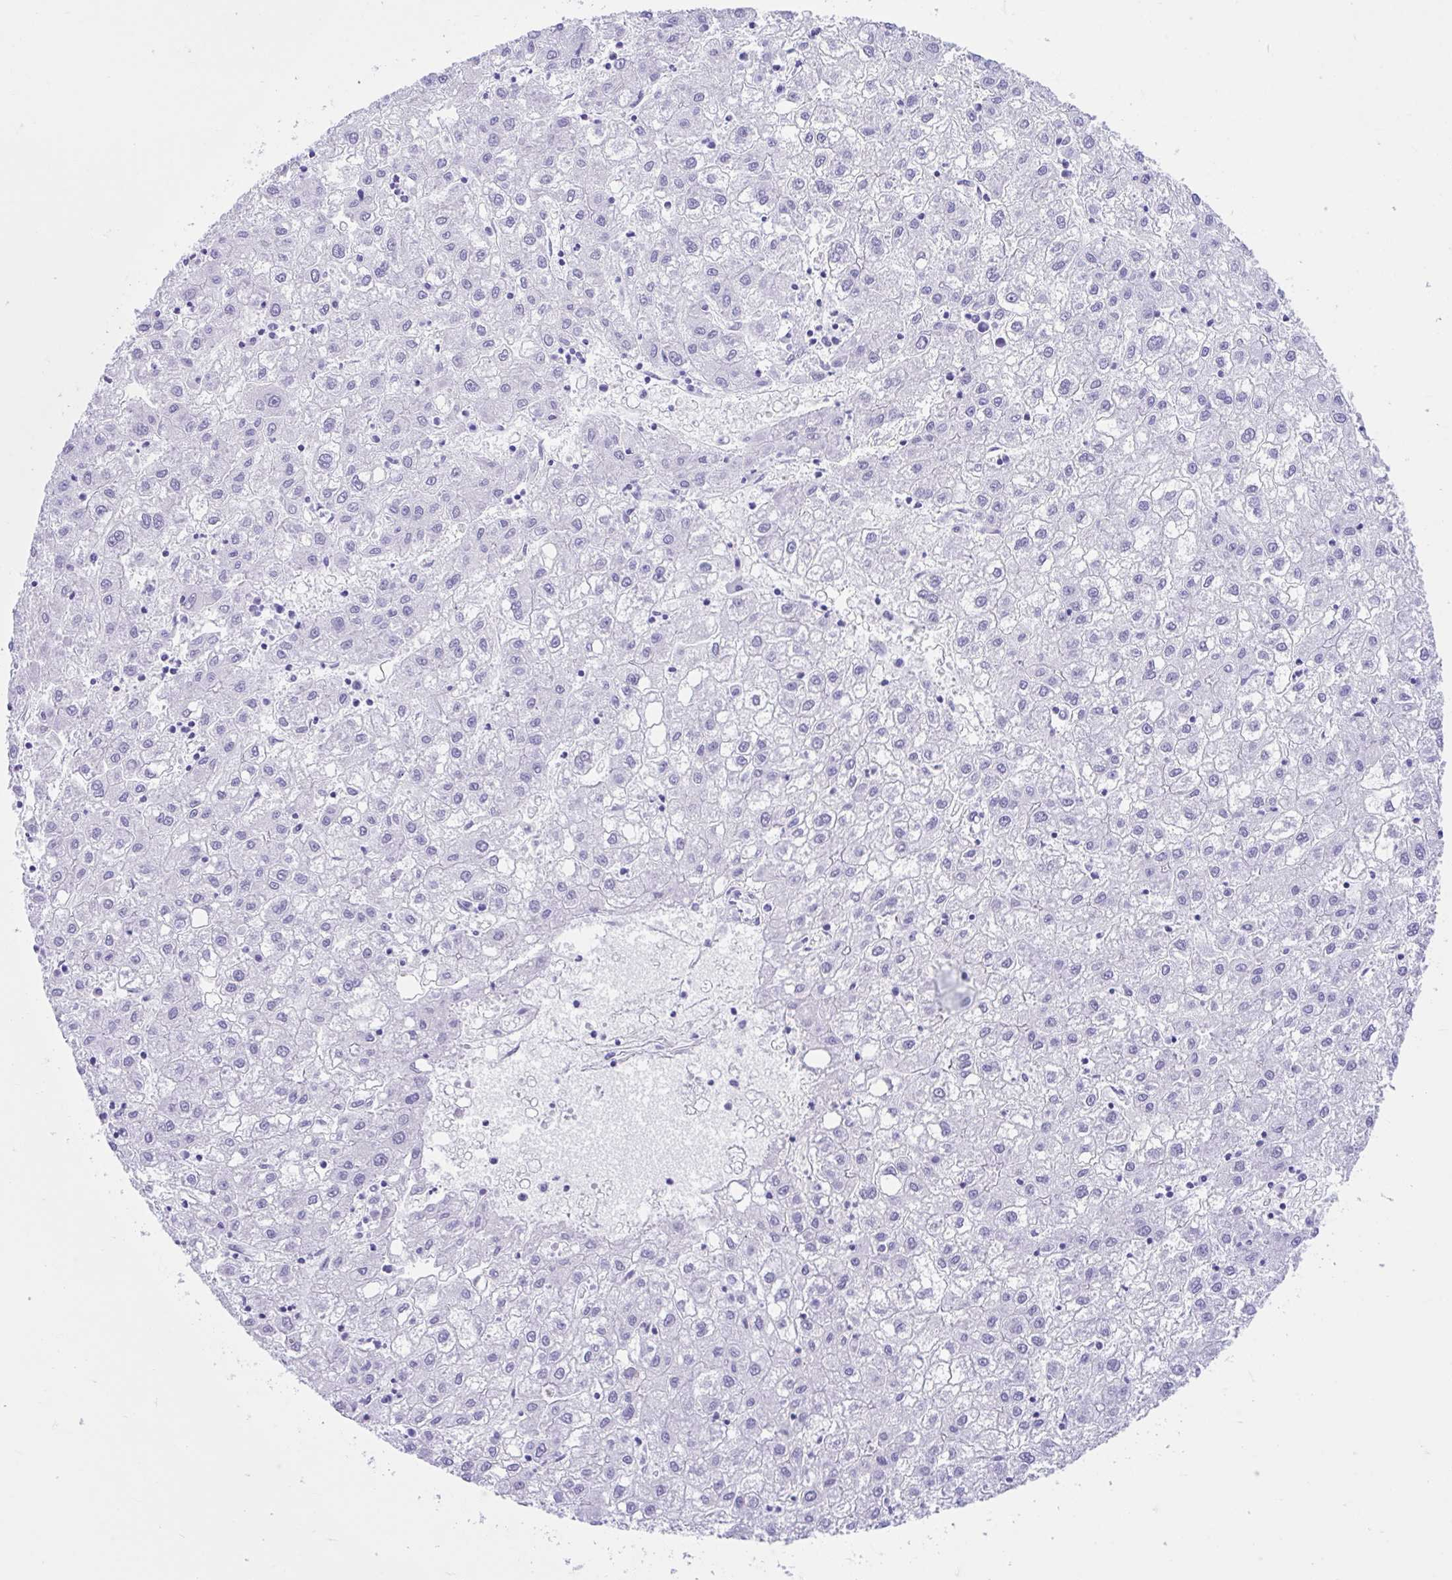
{"staining": {"intensity": "negative", "quantity": "none", "location": "none"}, "tissue": "liver cancer", "cell_type": "Tumor cells", "image_type": "cancer", "snomed": [{"axis": "morphology", "description": "Carcinoma, Hepatocellular, NOS"}, {"axis": "topography", "description": "Liver"}], "caption": "Micrograph shows no protein expression in tumor cells of liver cancer (hepatocellular carcinoma) tissue.", "gene": "TMEM35A", "patient": {"sex": "male", "age": 72}}